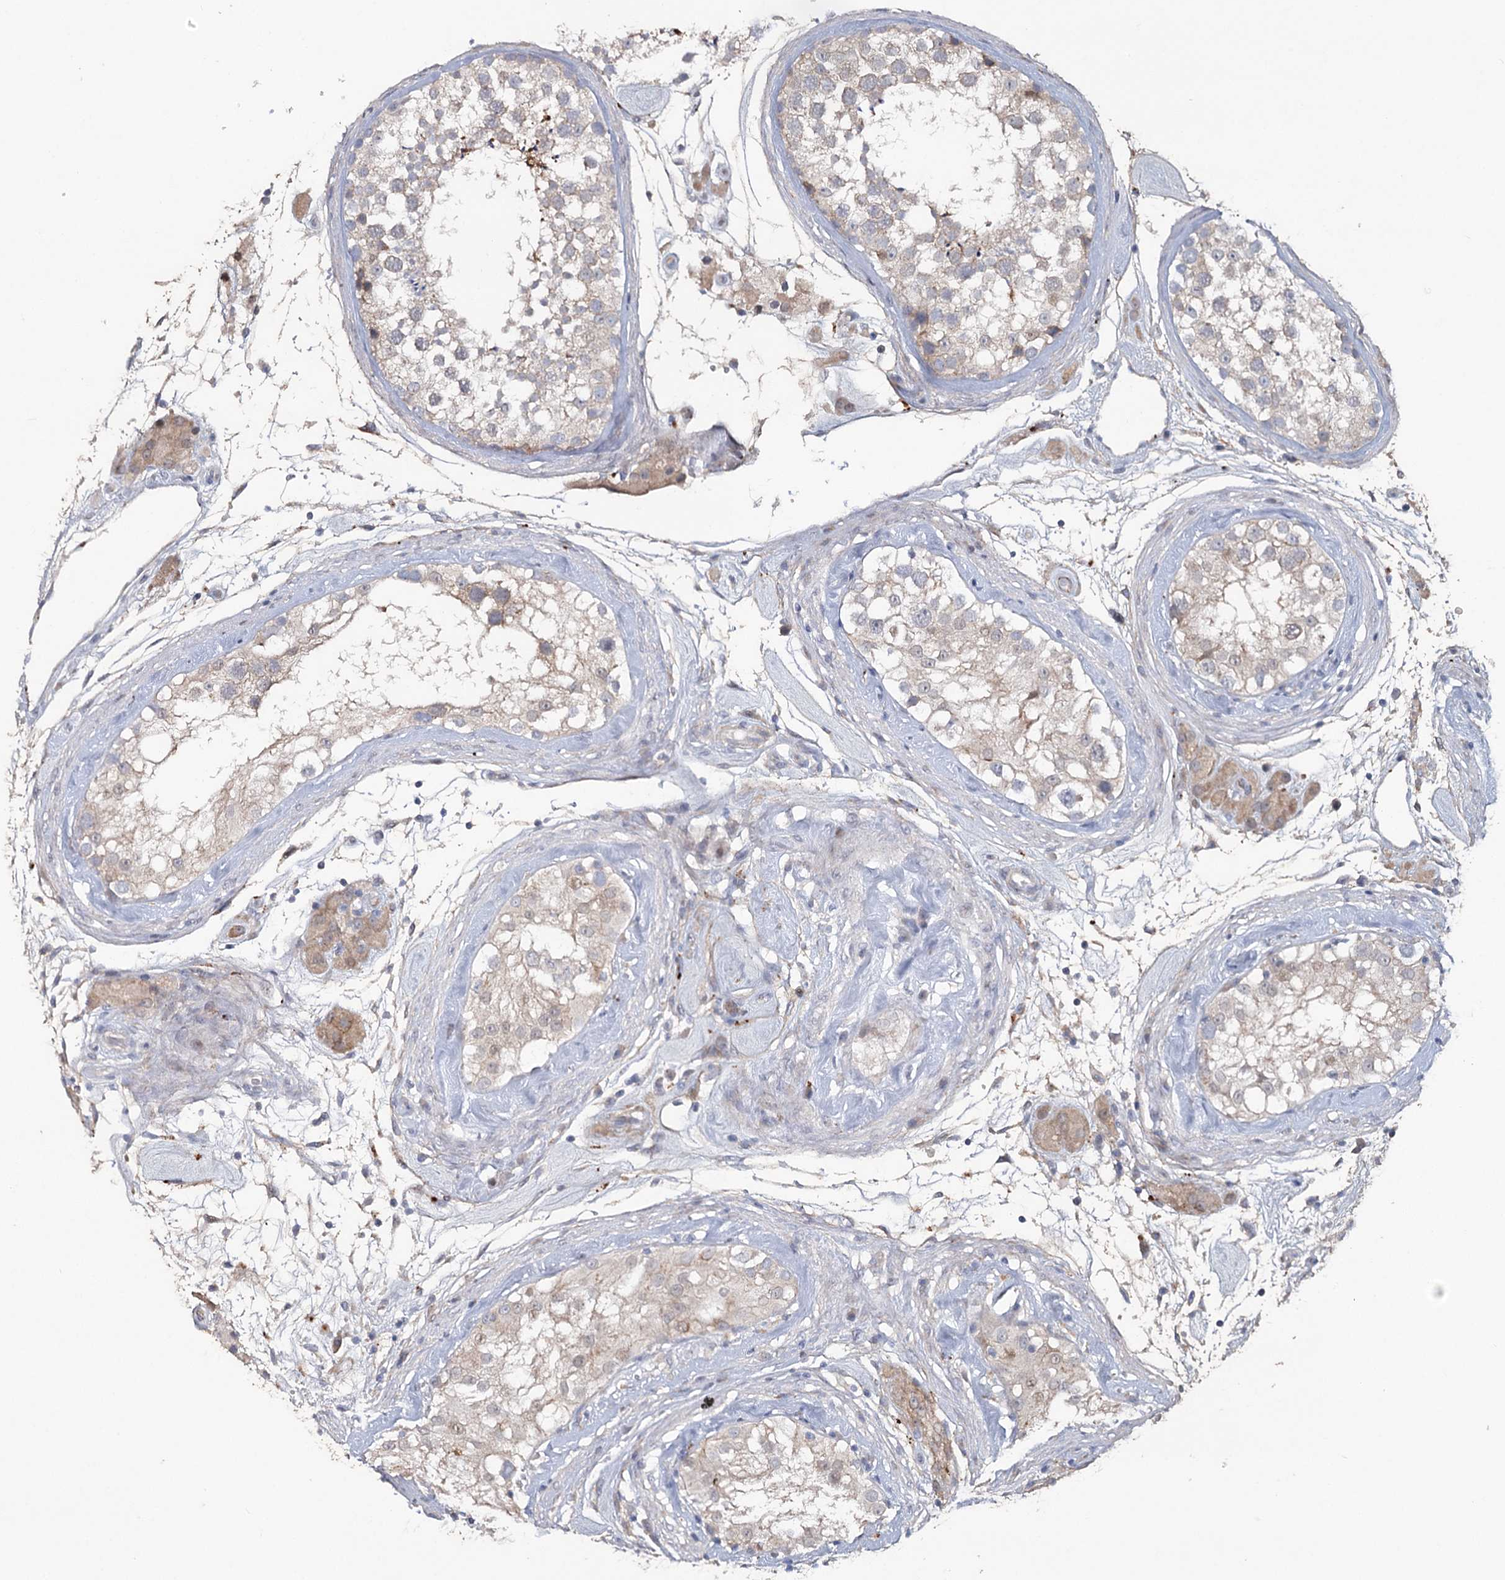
{"staining": {"intensity": "moderate", "quantity": "25%-75%", "location": "cytoplasmic/membranous"}, "tissue": "testis", "cell_type": "Cells in seminiferous ducts", "image_type": "normal", "snomed": [{"axis": "morphology", "description": "Normal tissue, NOS"}, {"axis": "topography", "description": "Testis"}], "caption": "Testis stained with DAB immunohistochemistry (IHC) demonstrates medium levels of moderate cytoplasmic/membranous staining in approximately 25%-75% of cells in seminiferous ducts.", "gene": "MAP3K13", "patient": {"sex": "male", "age": 46}}